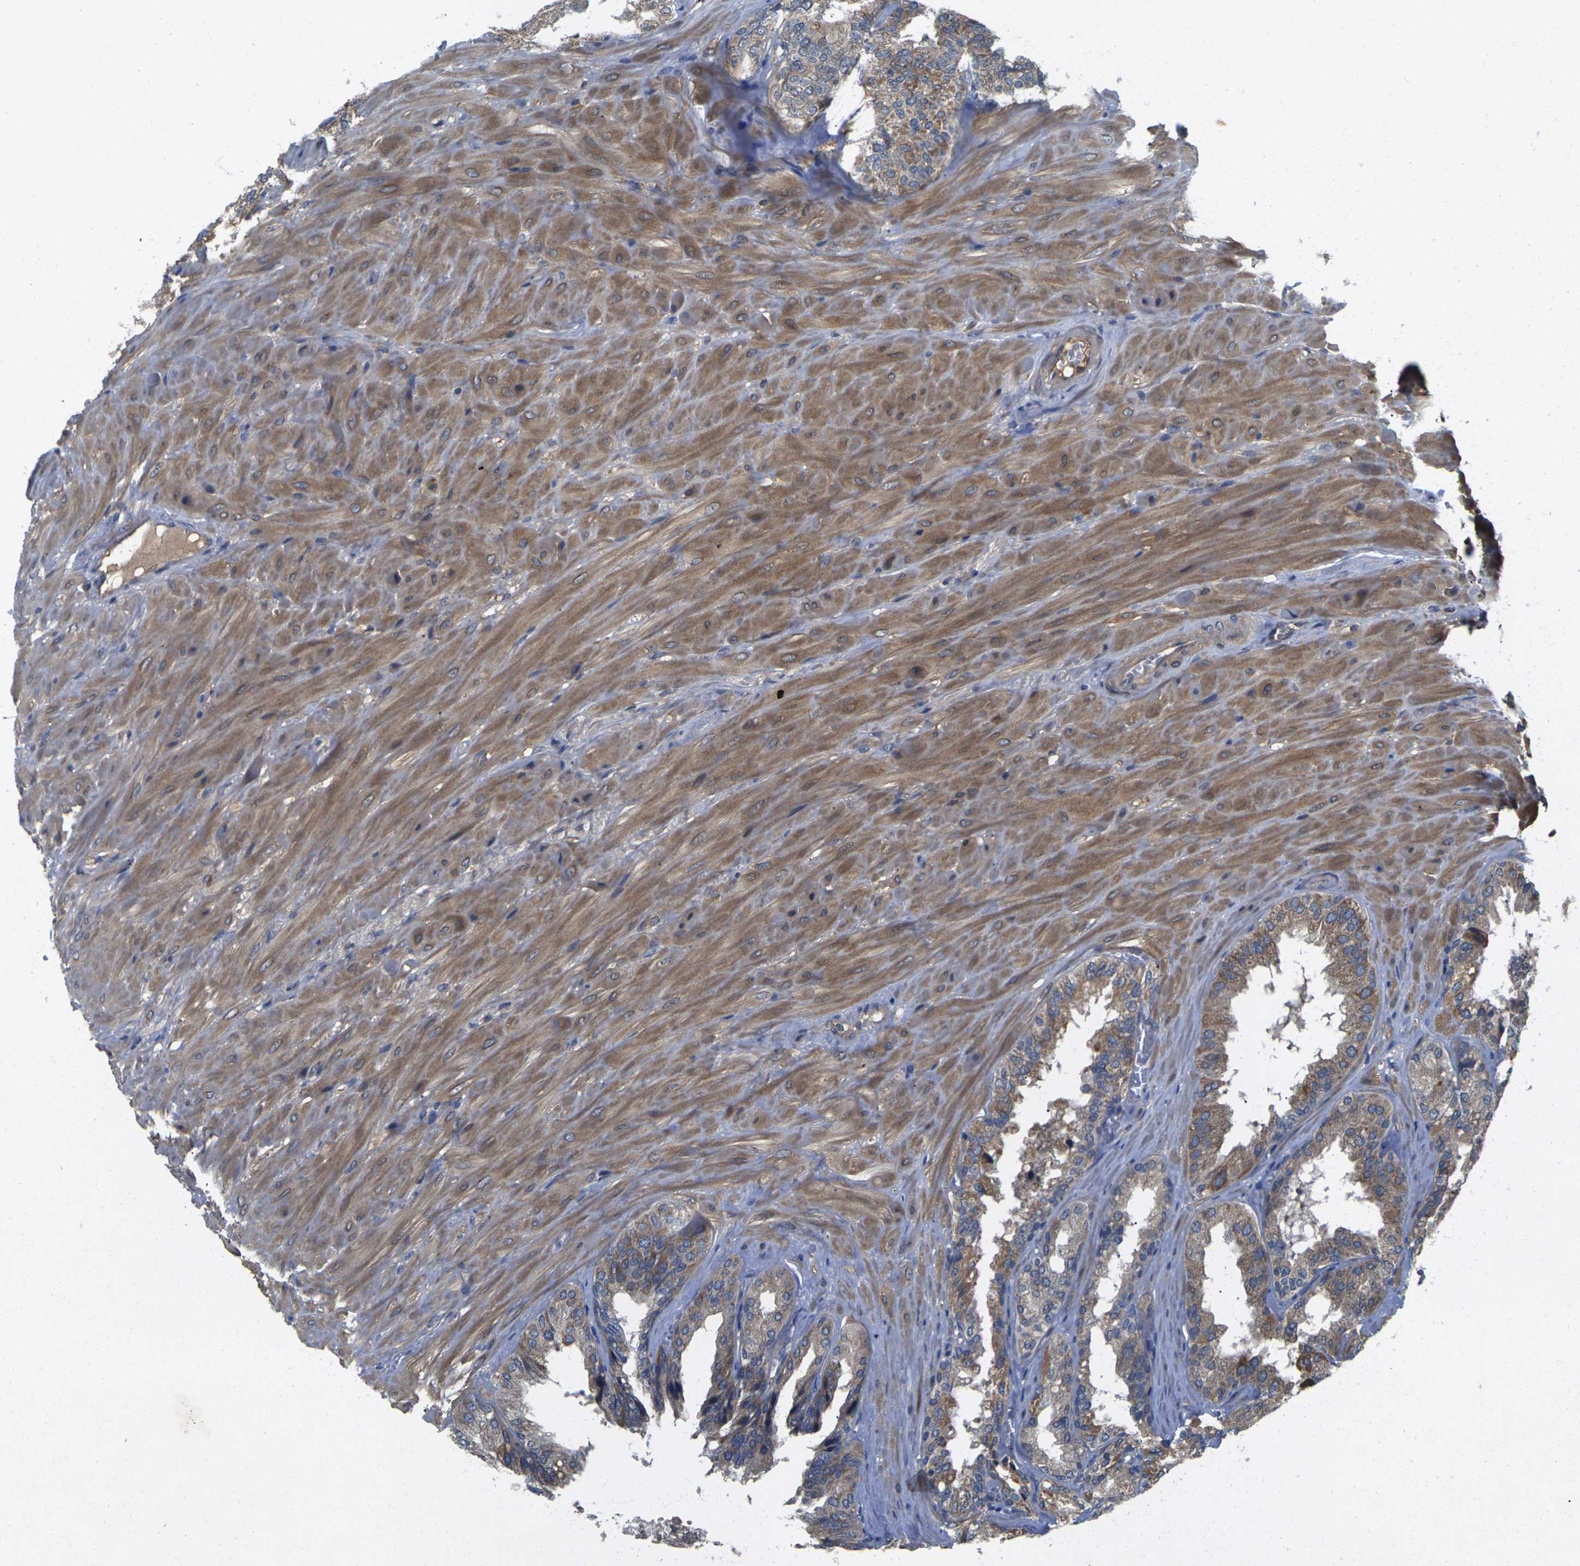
{"staining": {"intensity": "moderate", "quantity": ">75%", "location": "cytoplasmic/membranous"}, "tissue": "seminal vesicle", "cell_type": "Glandular cells", "image_type": "normal", "snomed": [{"axis": "morphology", "description": "Normal tissue, NOS"}, {"axis": "topography", "description": "Prostate"}, {"axis": "topography", "description": "Seminal veicle"}], "caption": "Immunohistochemistry (IHC) image of benign human seminal vesicle stained for a protein (brown), which demonstrates medium levels of moderate cytoplasmic/membranous staining in approximately >75% of glandular cells.", "gene": "KIF1B", "patient": {"sex": "male", "age": 51}}